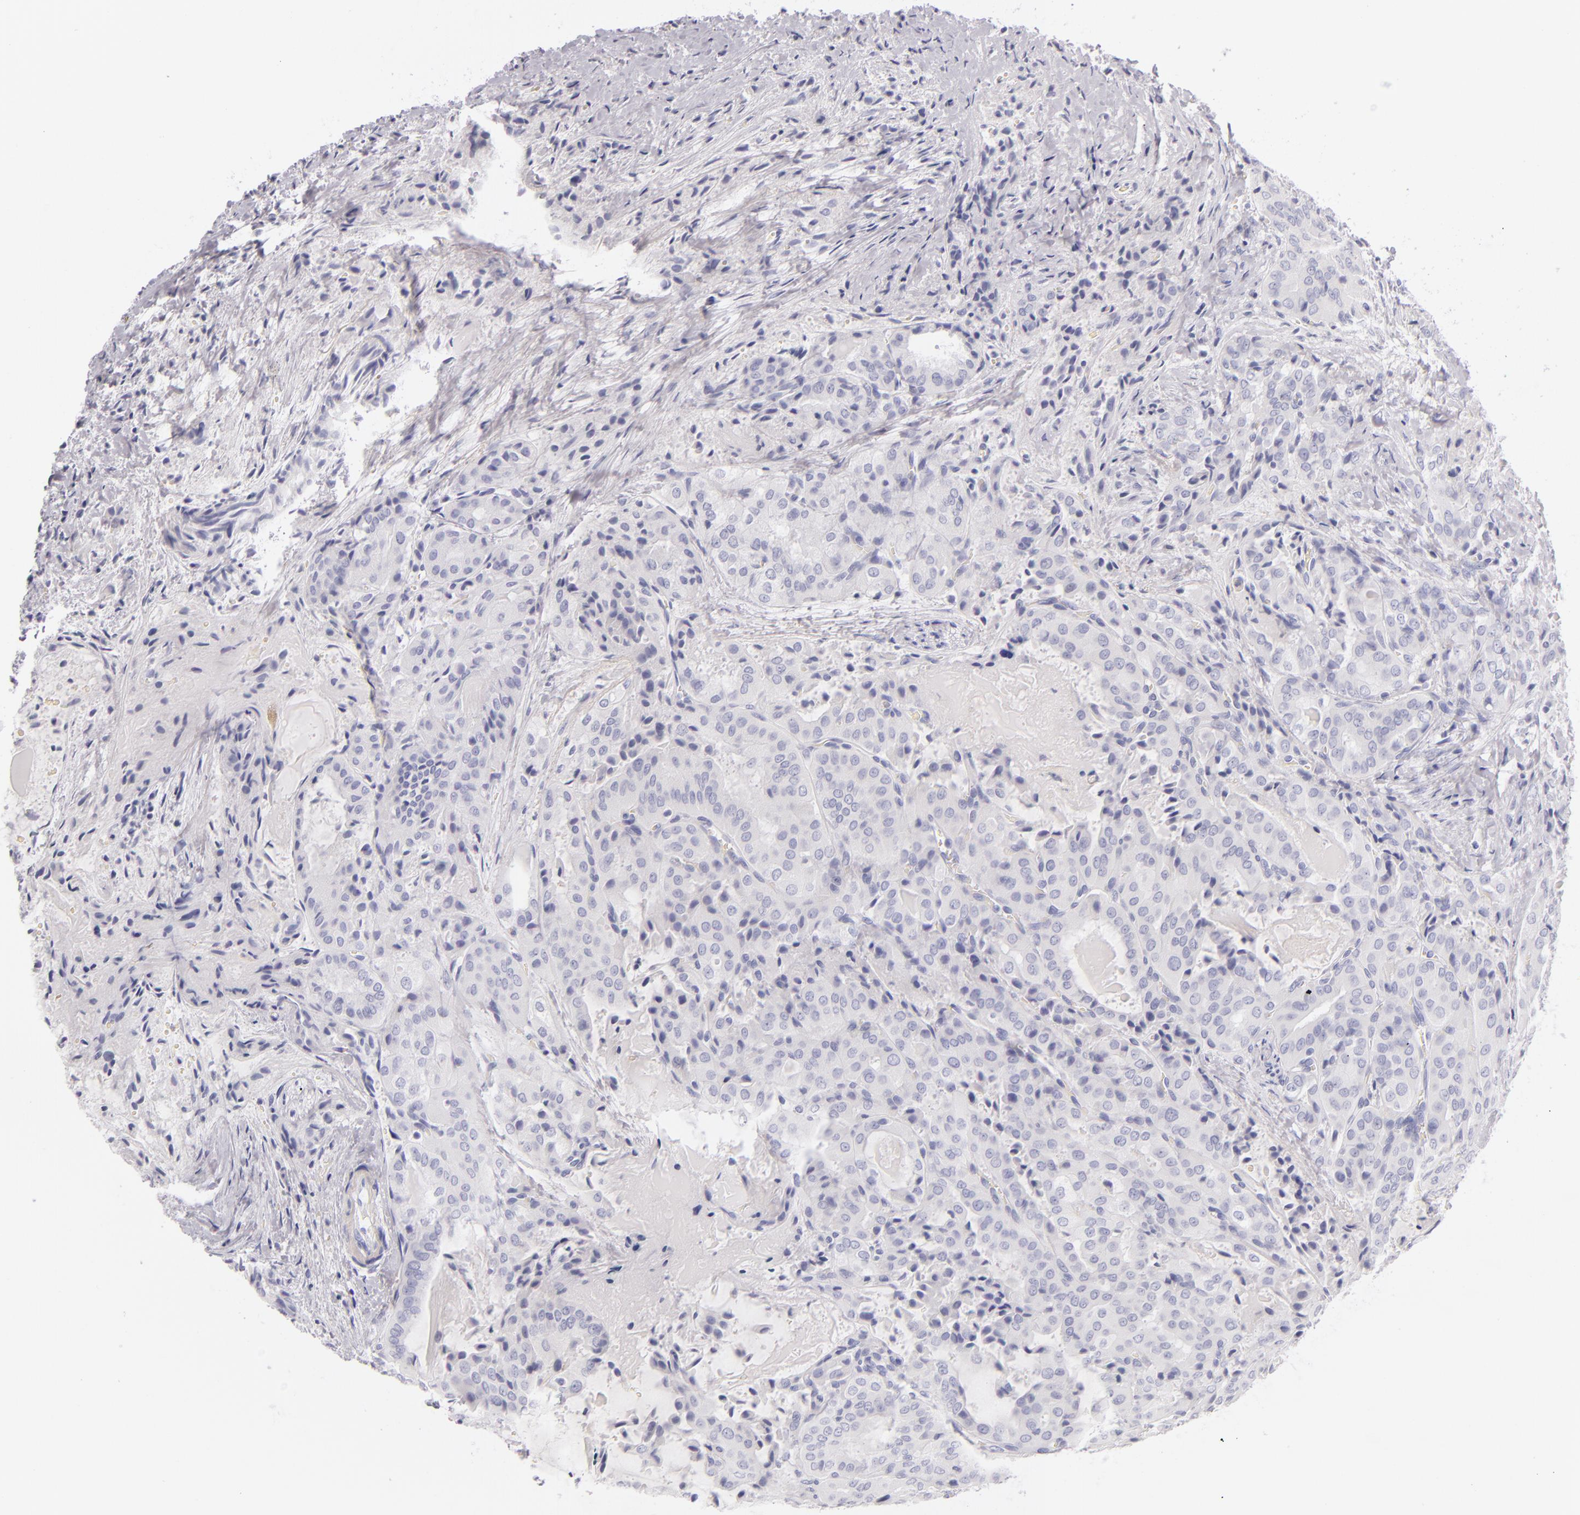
{"staining": {"intensity": "negative", "quantity": "none", "location": "none"}, "tissue": "thyroid cancer", "cell_type": "Tumor cells", "image_type": "cancer", "snomed": [{"axis": "morphology", "description": "Papillary adenocarcinoma, NOS"}, {"axis": "topography", "description": "Thyroid gland"}], "caption": "This image is of thyroid cancer stained with immunohistochemistry to label a protein in brown with the nuclei are counter-stained blue. There is no staining in tumor cells.", "gene": "FABP1", "patient": {"sex": "female", "age": 71}}